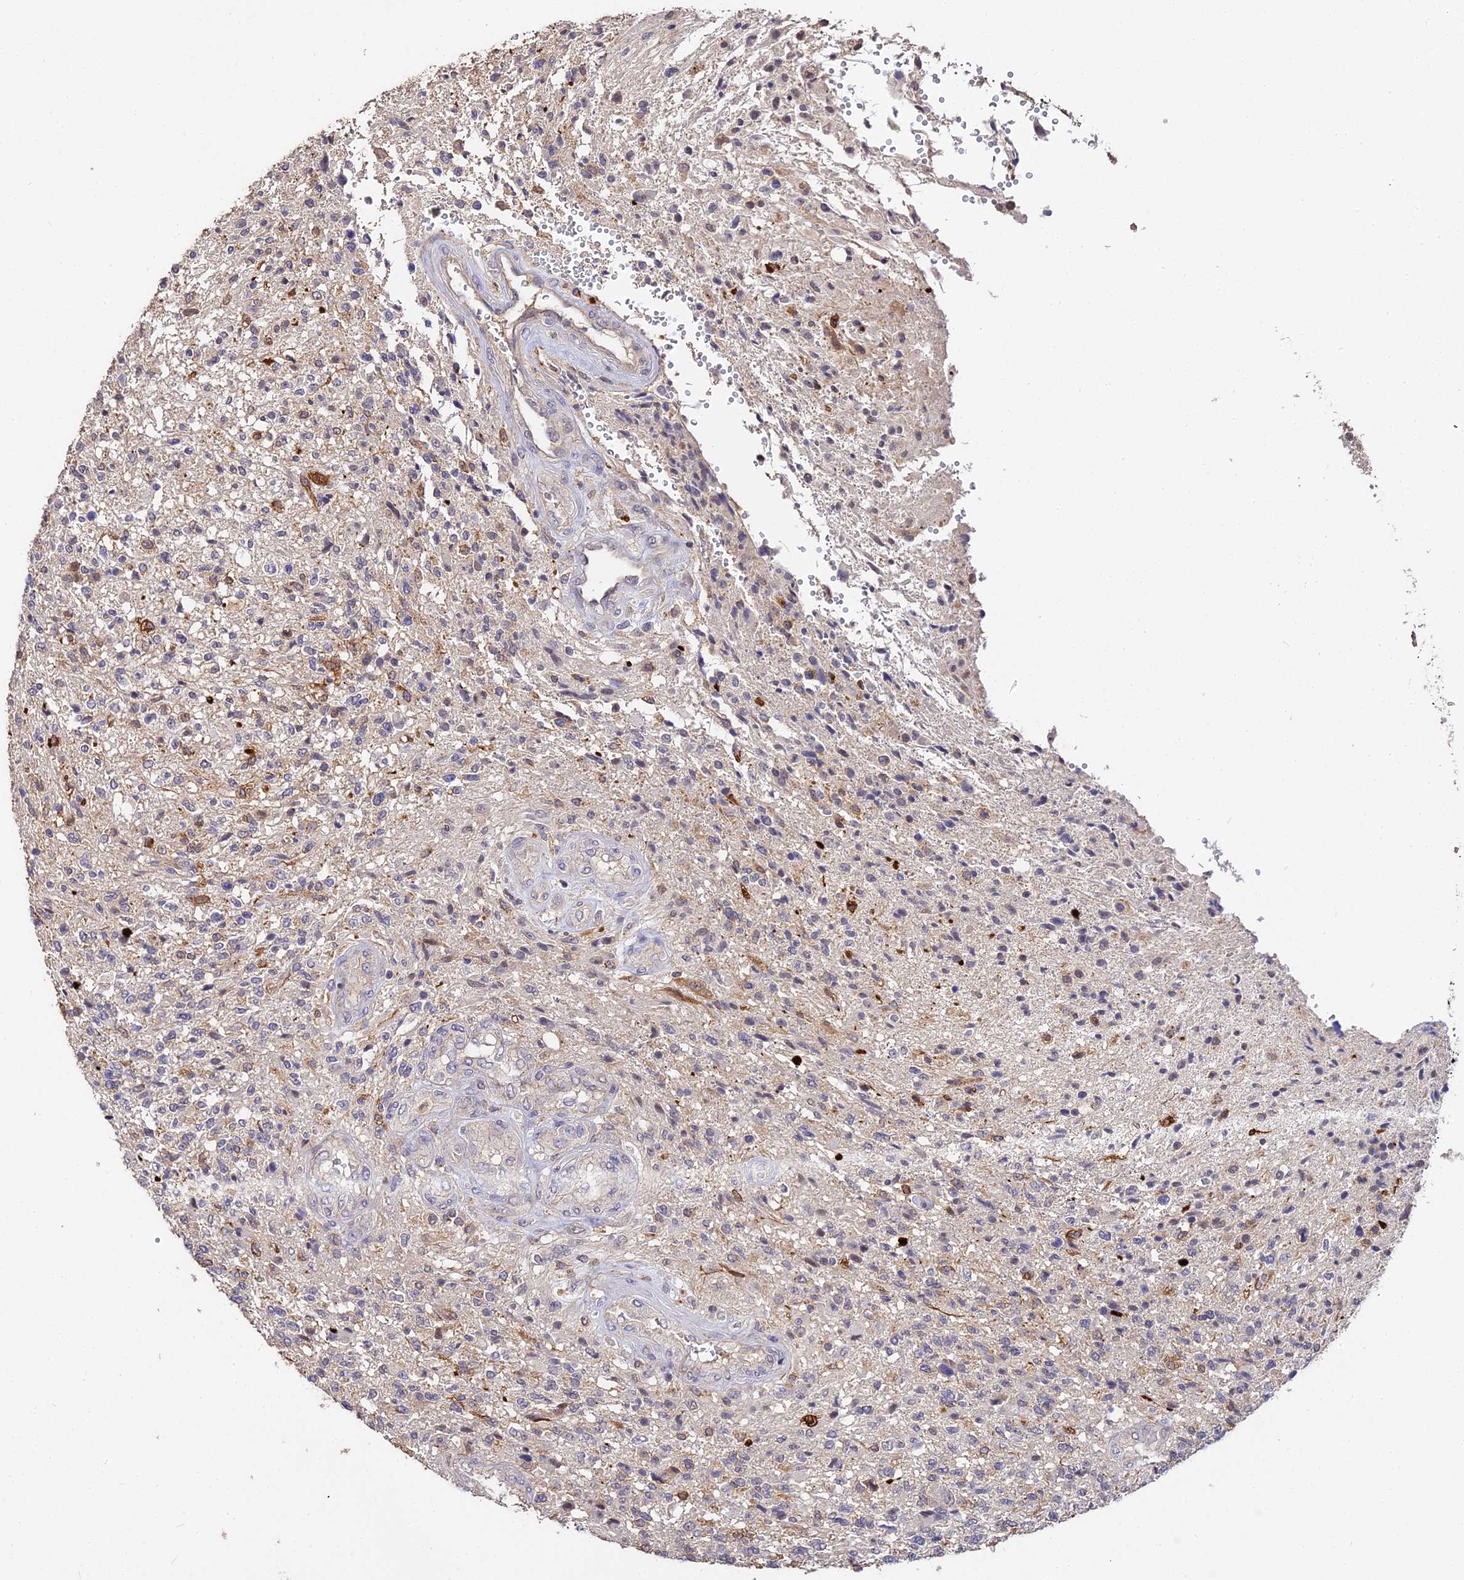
{"staining": {"intensity": "weak", "quantity": "<25%", "location": "cytoplasmic/membranous"}, "tissue": "glioma", "cell_type": "Tumor cells", "image_type": "cancer", "snomed": [{"axis": "morphology", "description": "Glioma, malignant, High grade"}, {"axis": "topography", "description": "Brain"}], "caption": "The immunohistochemistry histopathology image has no significant expression in tumor cells of glioma tissue. (DAB IHC with hematoxylin counter stain).", "gene": "LSM5", "patient": {"sex": "male", "age": 56}}